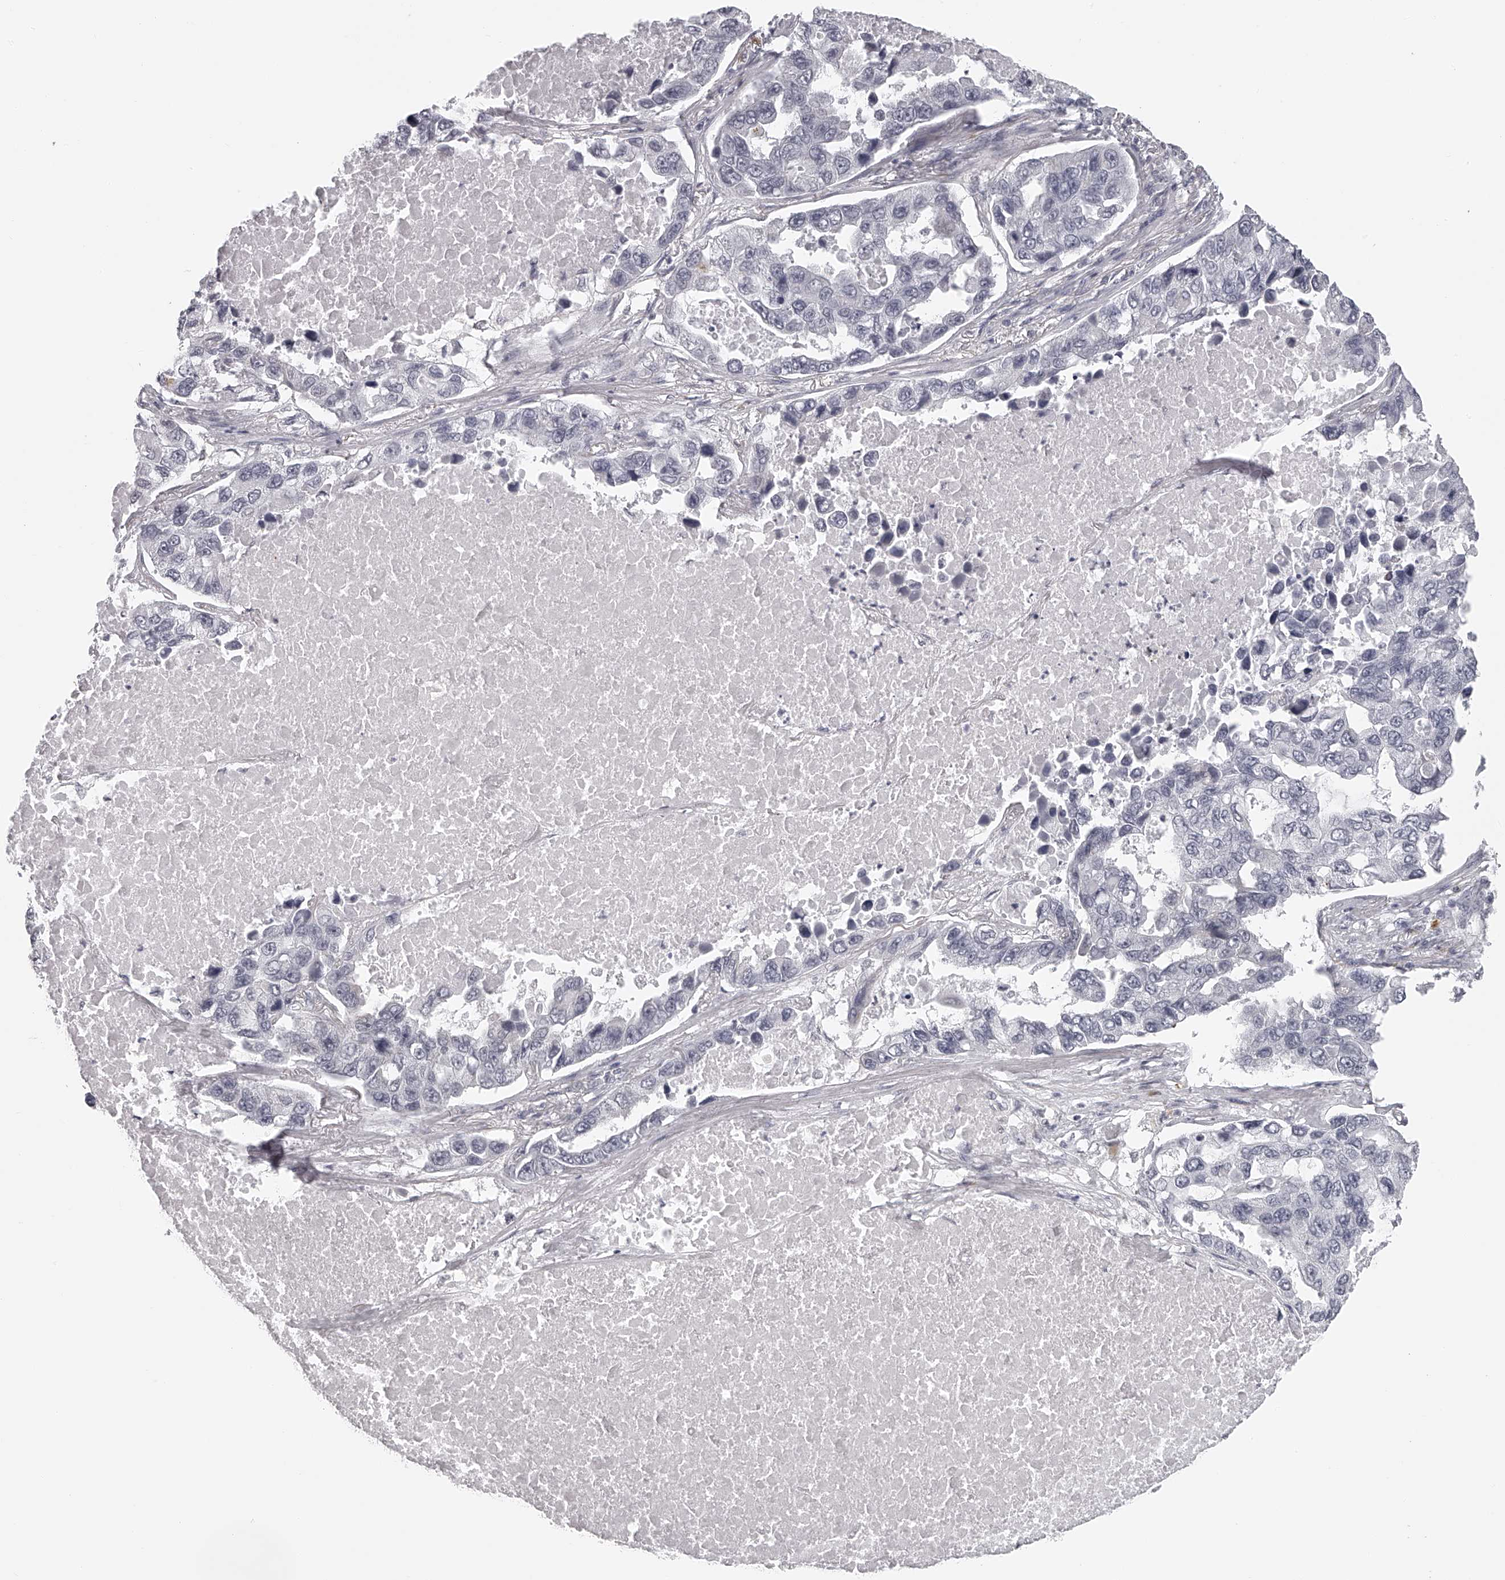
{"staining": {"intensity": "weak", "quantity": "<25%", "location": "cytoplasmic/membranous"}, "tissue": "lung cancer", "cell_type": "Tumor cells", "image_type": "cancer", "snomed": [{"axis": "morphology", "description": "Adenocarcinoma, NOS"}, {"axis": "topography", "description": "Lung"}], "caption": "High magnification brightfield microscopy of adenocarcinoma (lung) stained with DAB (brown) and counterstained with hematoxylin (blue): tumor cells show no significant staining.", "gene": "RNF220", "patient": {"sex": "male", "age": 64}}